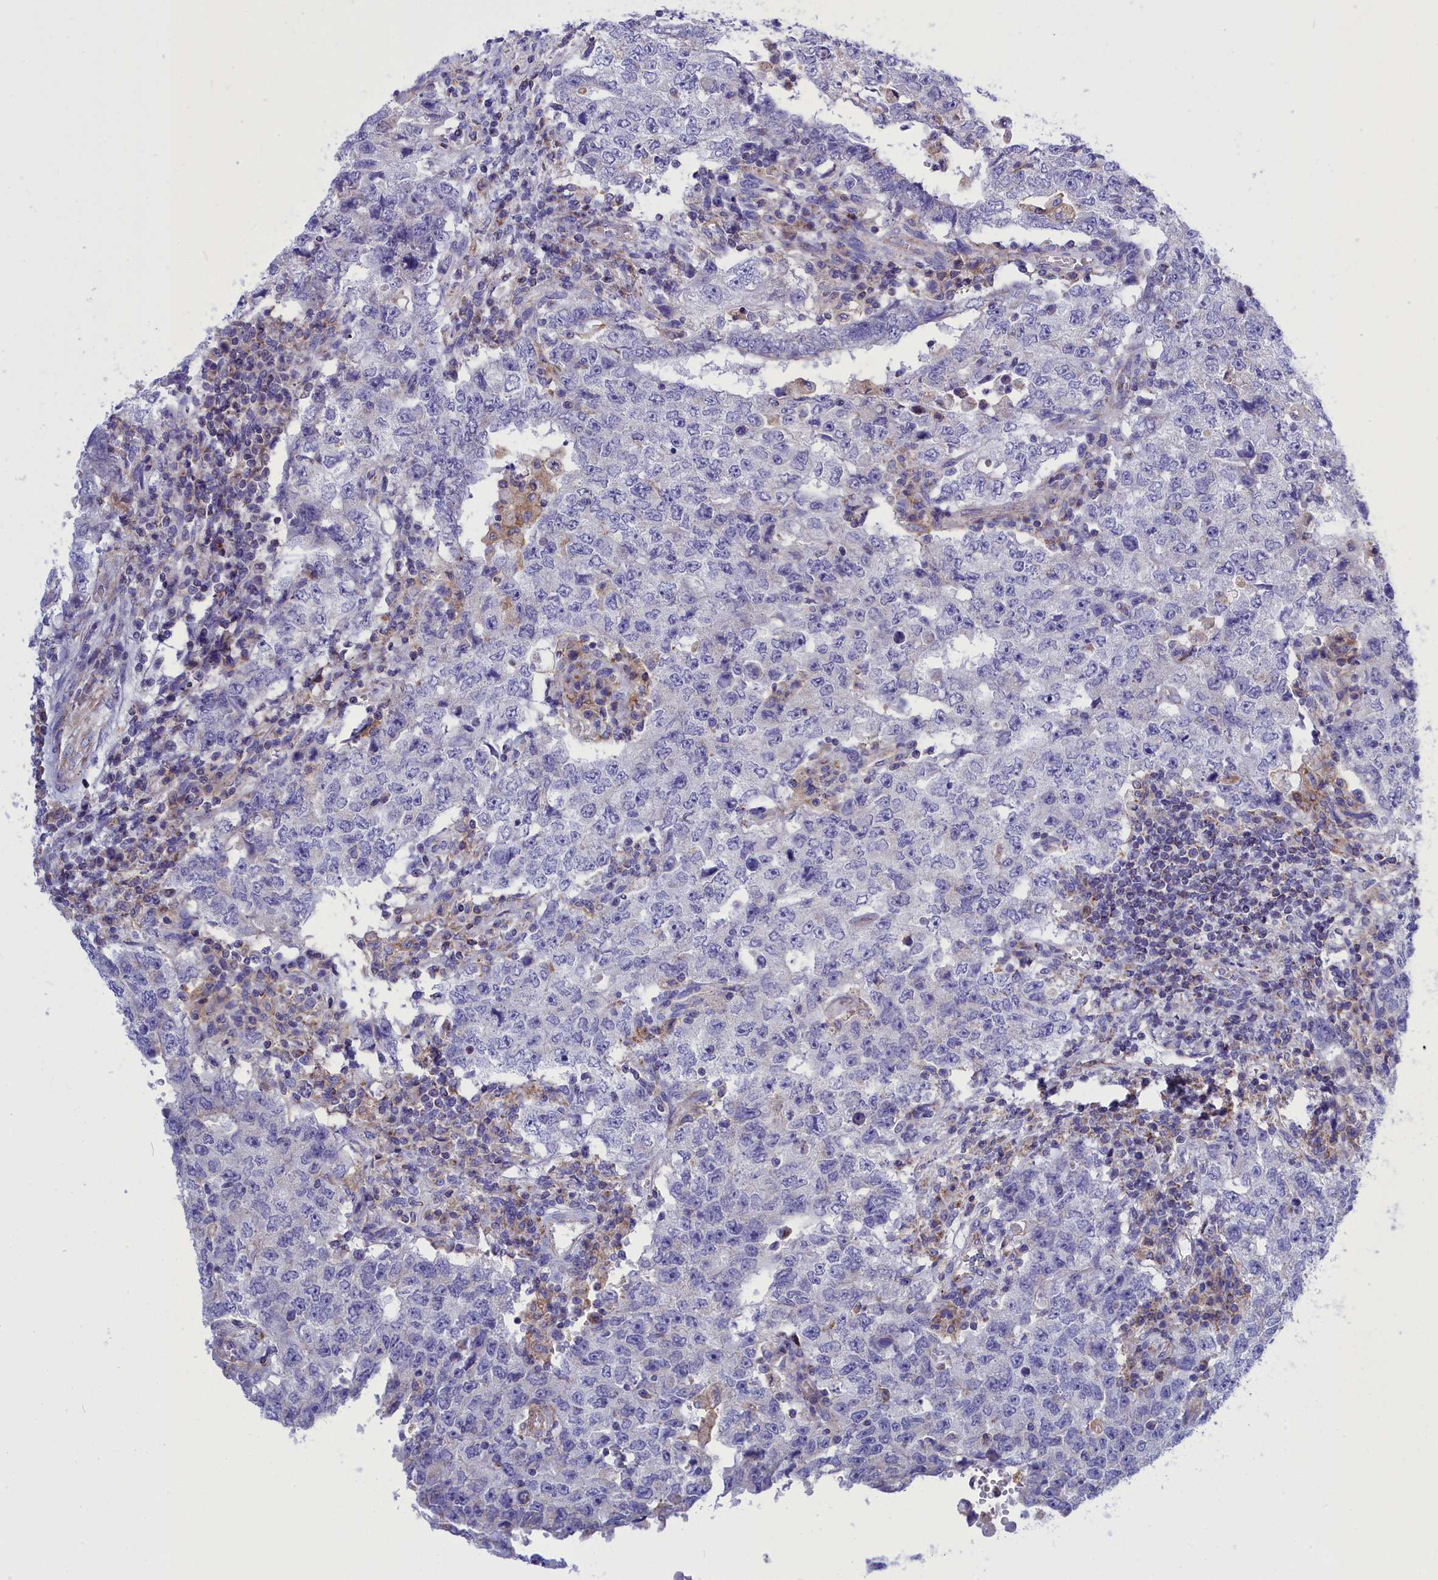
{"staining": {"intensity": "negative", "quantity": "none", "location": "none"}, "tissue": "testis cancer", "cell_type": "Tumor cells", "image_type": "cancer", "snomed": [{"axis": "morphology", "description": "Carcinoma, Embryonal, NOS"}, {"axis": "topography", "description": "Testis"}], "caption": "High magnification brightfield microscopy of testis cancer stained with DAB (brown) and counterstained with hematoxylin (blue): tumor cells show no significant staining.", "gene": "CCRL2", "patient": {"sex": "male", "age": 26}}